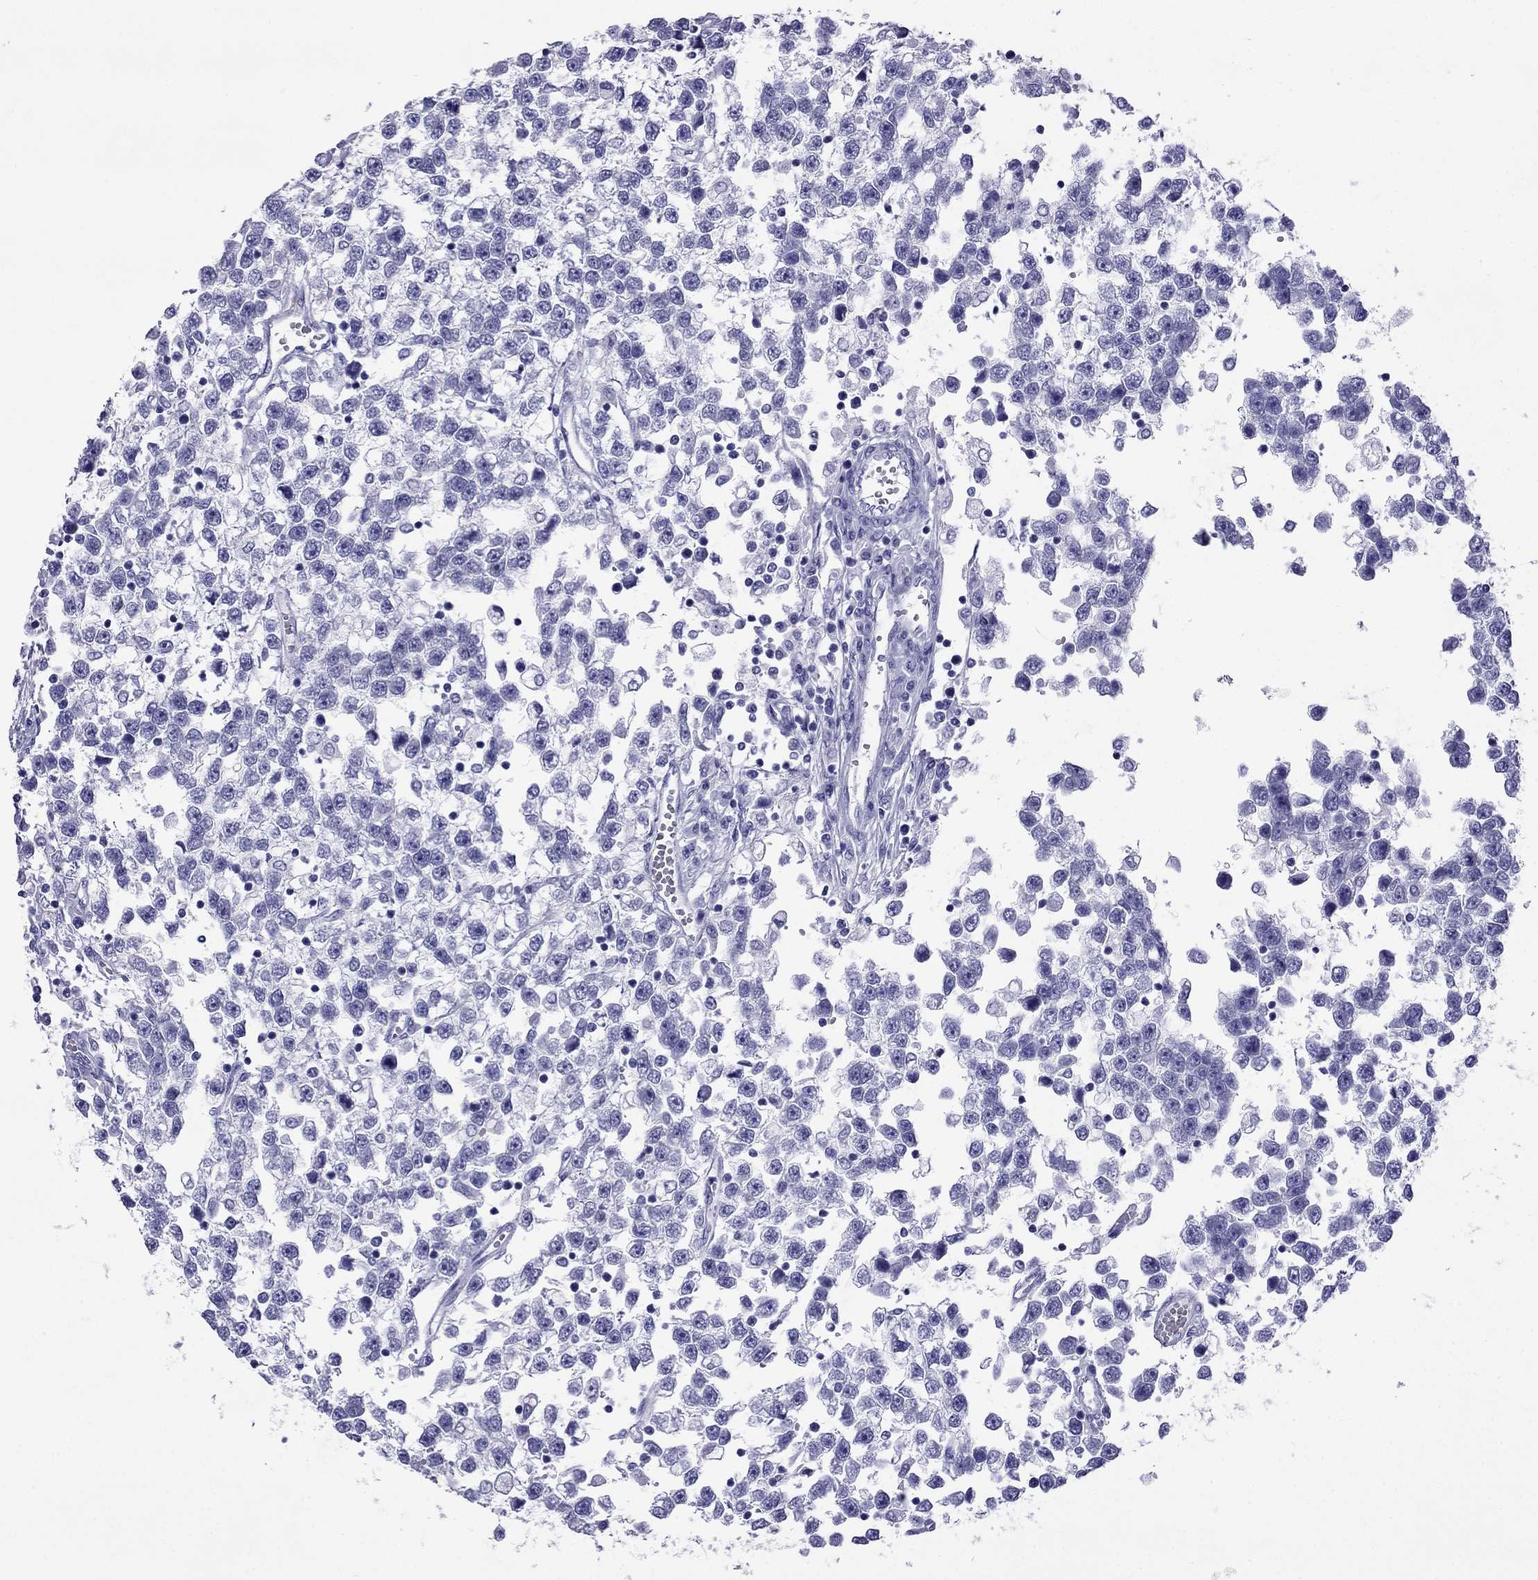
{"staining": {"intensity": "negative", "quantity": "none", "location": "none"}, "tissue": "testis cancer", "cell_type": "Tumor cells", "image_type": "cancer", "snomed": [{"axis": "morphology", "description": "Seminoma, NOS"}, {"axis": "topography", "description": "Testis"}], "caption": "This image is of testis cancer (seminoma) stained with immunohistochemistry (IHC) to label a protein in brown with the nuclei are counter-stained blue. There is no expression in tumor cells. (DAB IHC, high magnification).", "gene": "ARR3", "patient": {"sex": "male", "age": 34}}